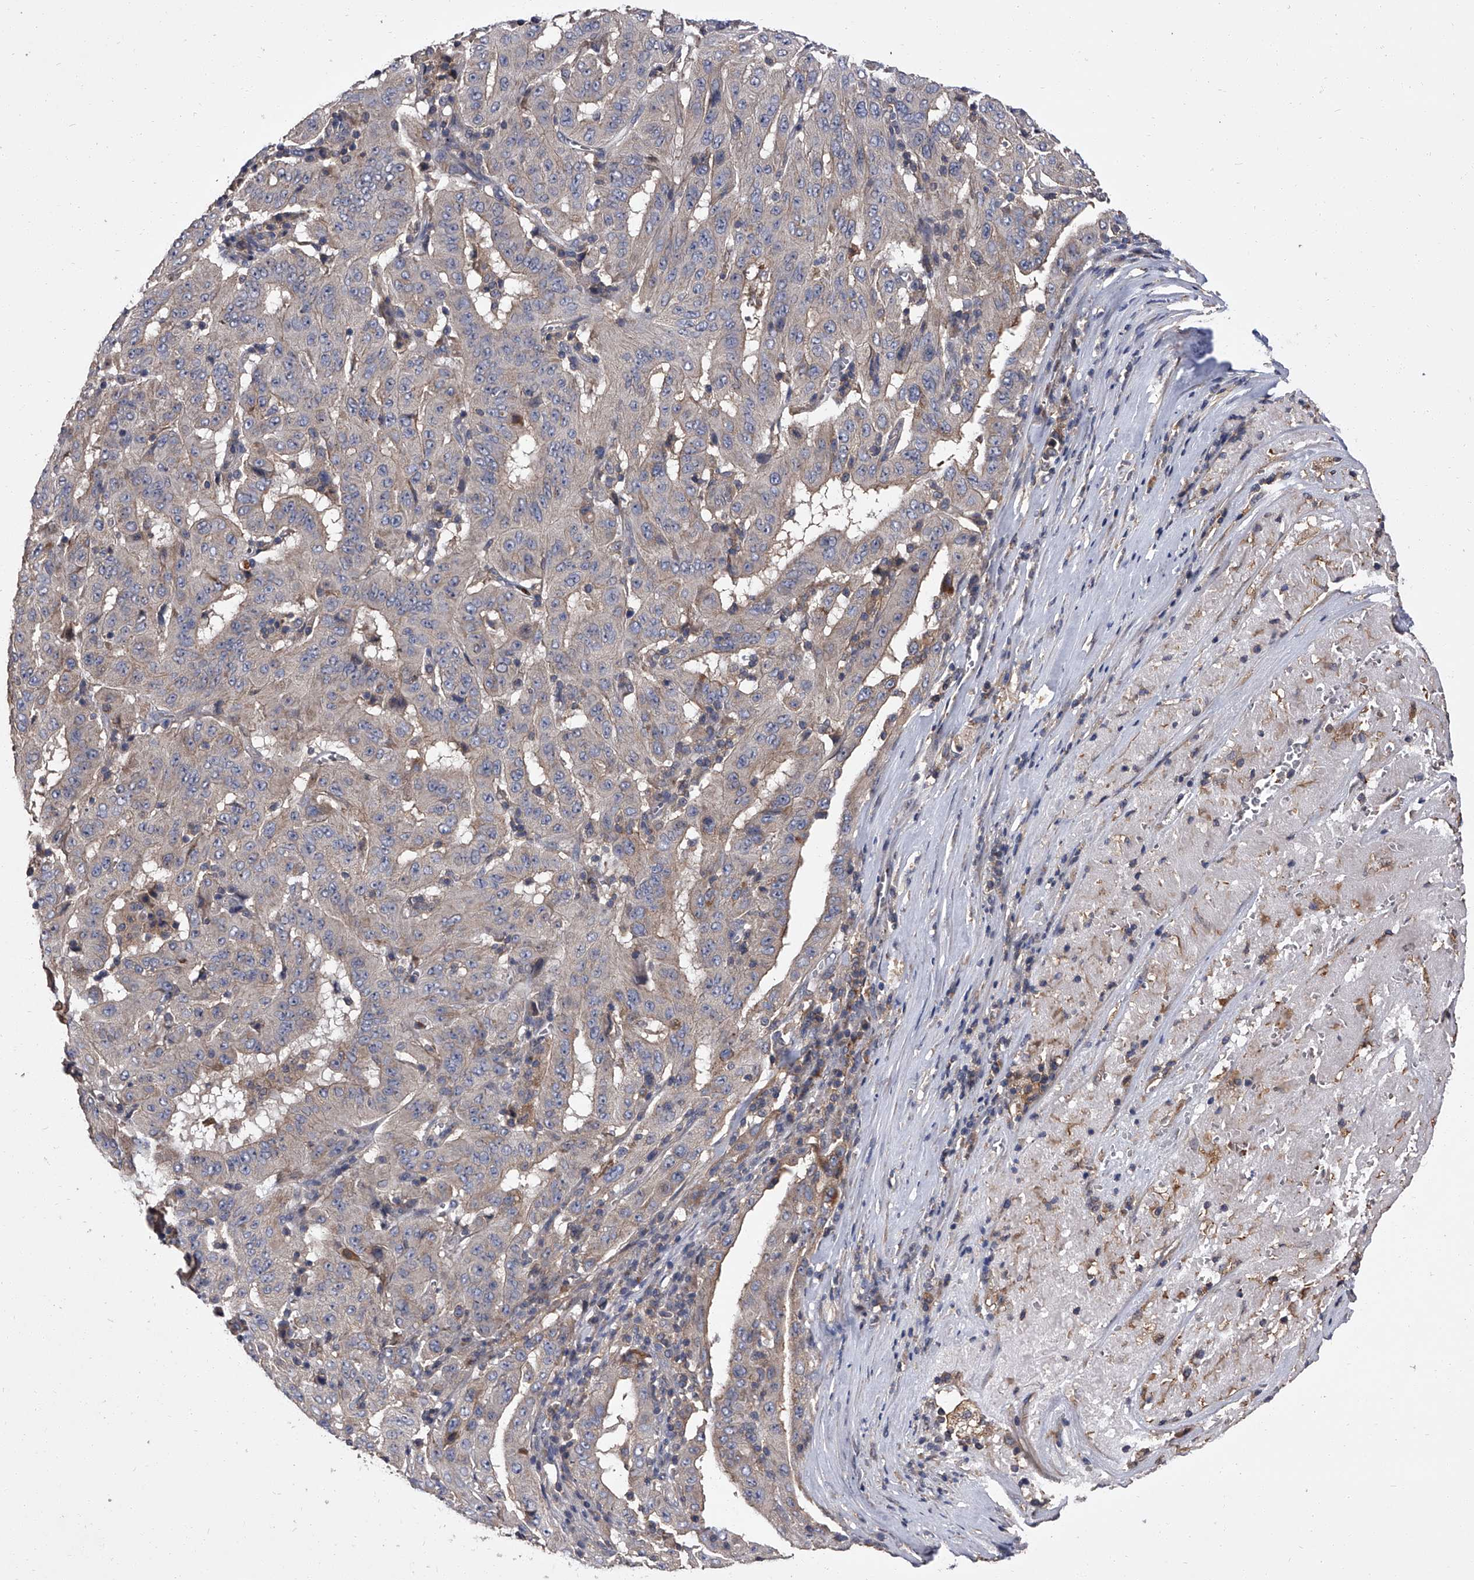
{"staining": {"intensity": "weak", "quantity": "<25%", "location": "cytoplasmic/membranous"}, "tissue": "pancreatic cancer", "cell_type": "Tumor cells", "image_type": "cancer", "snomed": [{"axis": "morphology", "description": "Adenocarcinoma, NOS"}, {"axis": "topography", "description": "Pancreas"}], "caption": "DAB (3,3'-diaminobenzidine) immunohistochemical staining of human pancreatic cancer displays no significant positivity in tumor cells.", "gene": "STK36", "patient": {"sex": "male", "age": 63}}